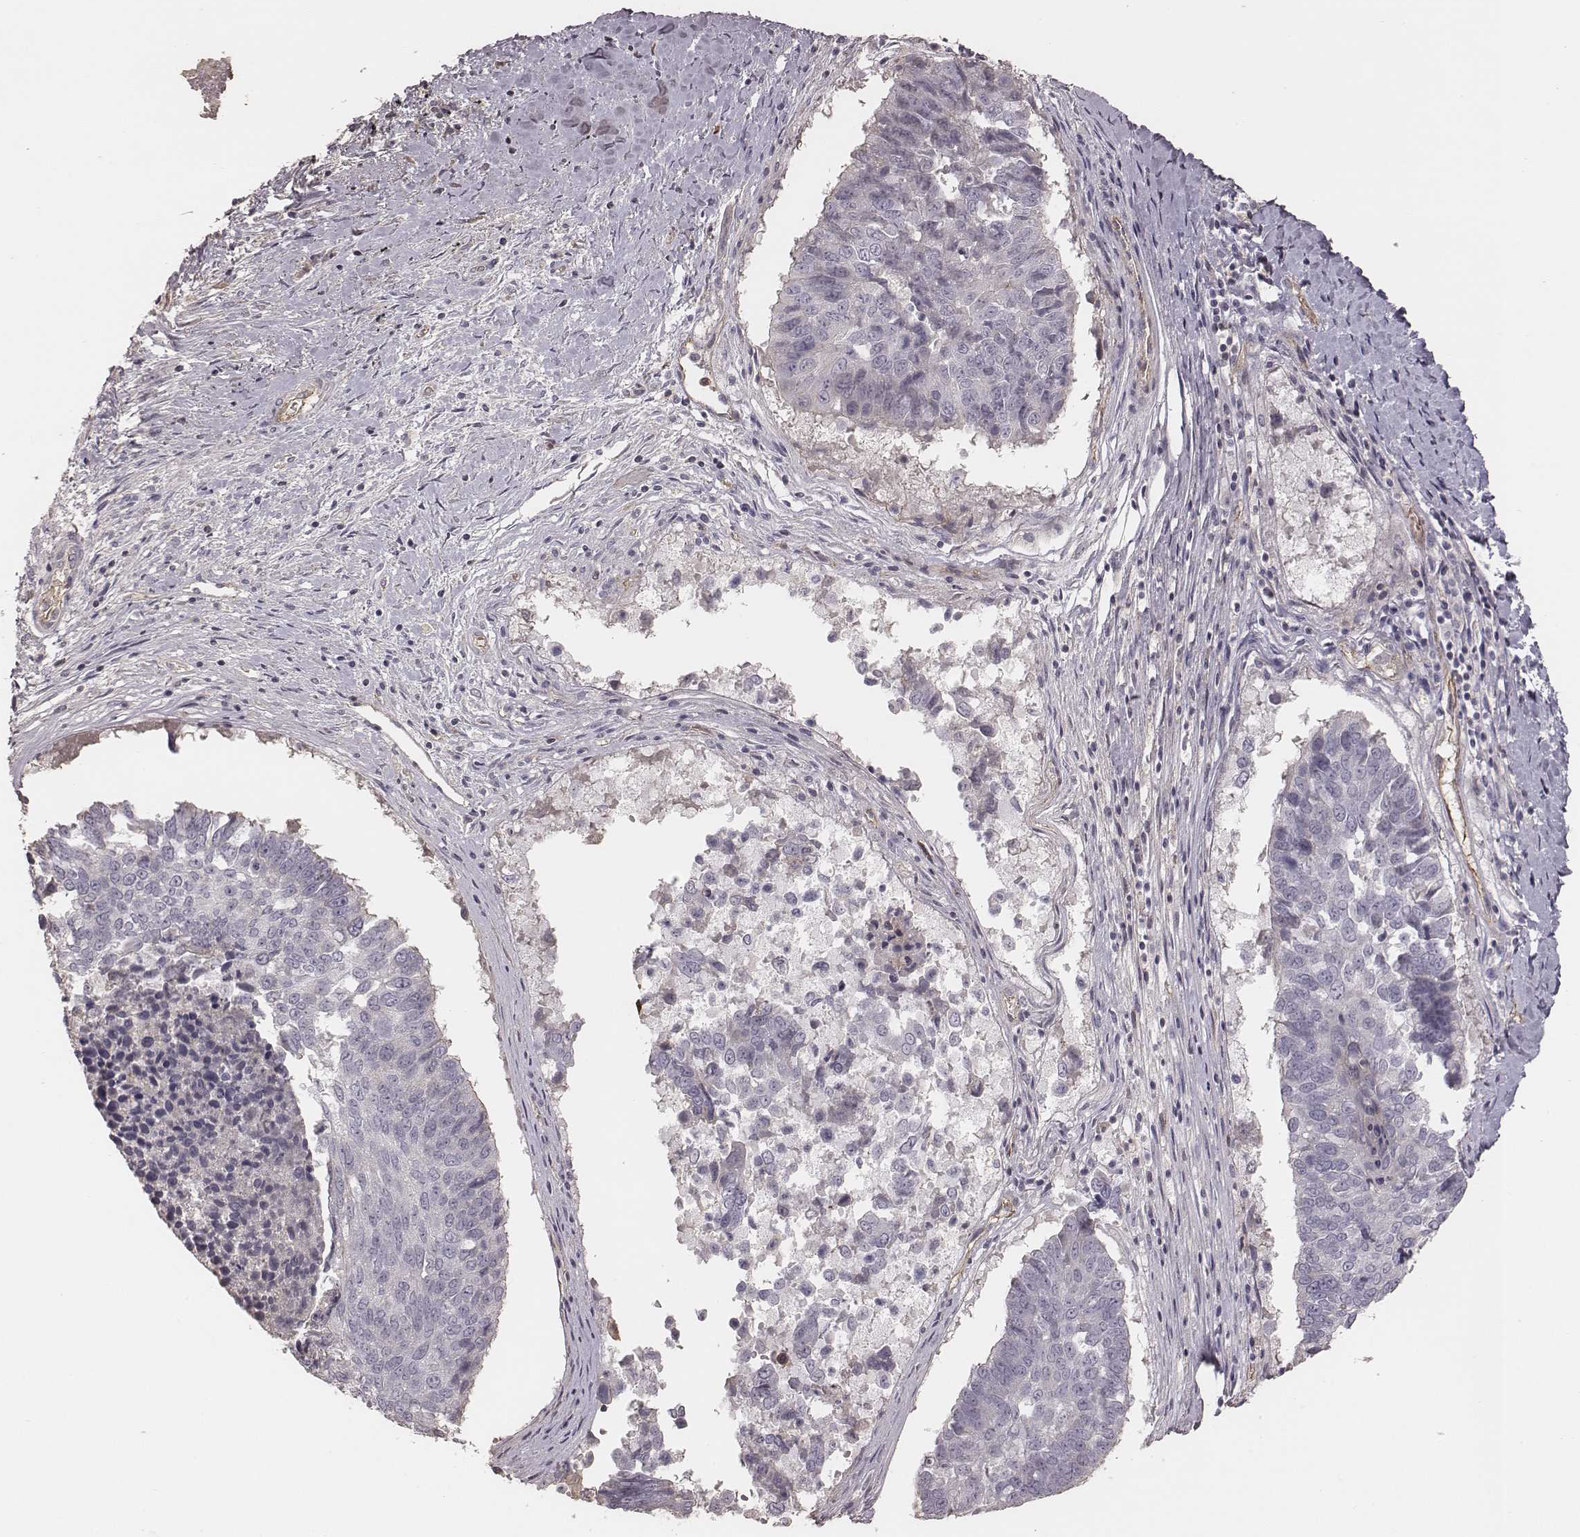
{"staining": {"intensity": "negative", "quantity": "none", "location": "none"}, "tissue": "lung cancer", "cell_type": "Tumor cells", "image_type": "cancer", "snomed": [{"axis": "morphology", "description": "Squamous cell carcinoma, NOS"}, {"axis": "topography", "description": "Lung"}], "caption": "A high-resolution histopathology image shows immunohistochemistry staining of lung squamous cell carcinoma, which displays no significant staining in tumor cells.", "gene": "OTOGL", "patient": {"sex": "male", "age": 73}}